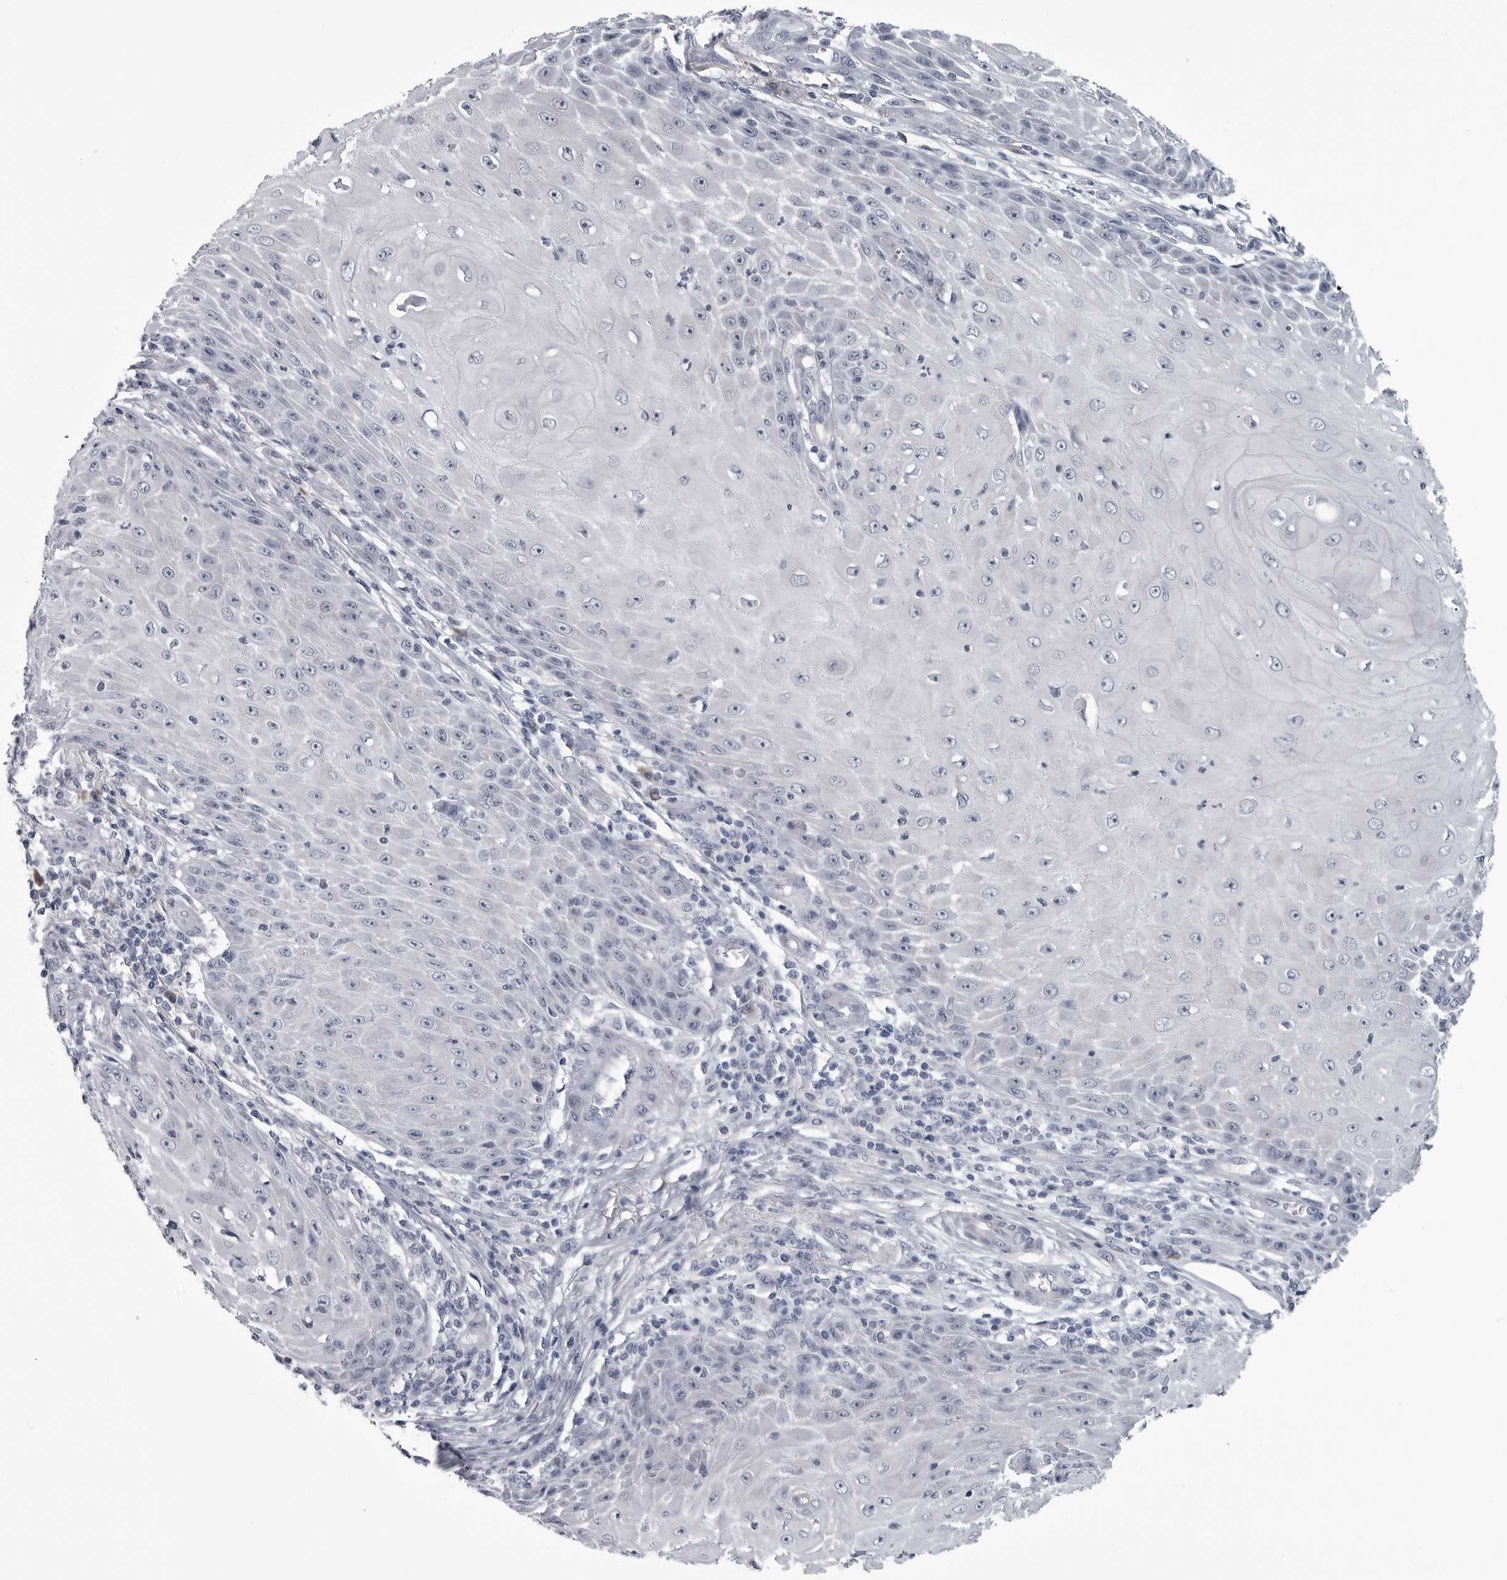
{"staining": {"intensity": "negative", "quantity": "none", "location": "none"}, "tissue": "skin cancer", "cell_type": "Tumor cells", "image_type": "cancer", "snomed": [{"axis": "morphology", "description": "Squamous cell carcinoma, NOS"}, {"axis": "topography", "description": "Skin"}], "caption": "IHC of squamous cell carcinoma (skin) exhibits no expression in tumor cells.", "gene": "MYOC", "patient": {"sex": "female", "age": 73}}